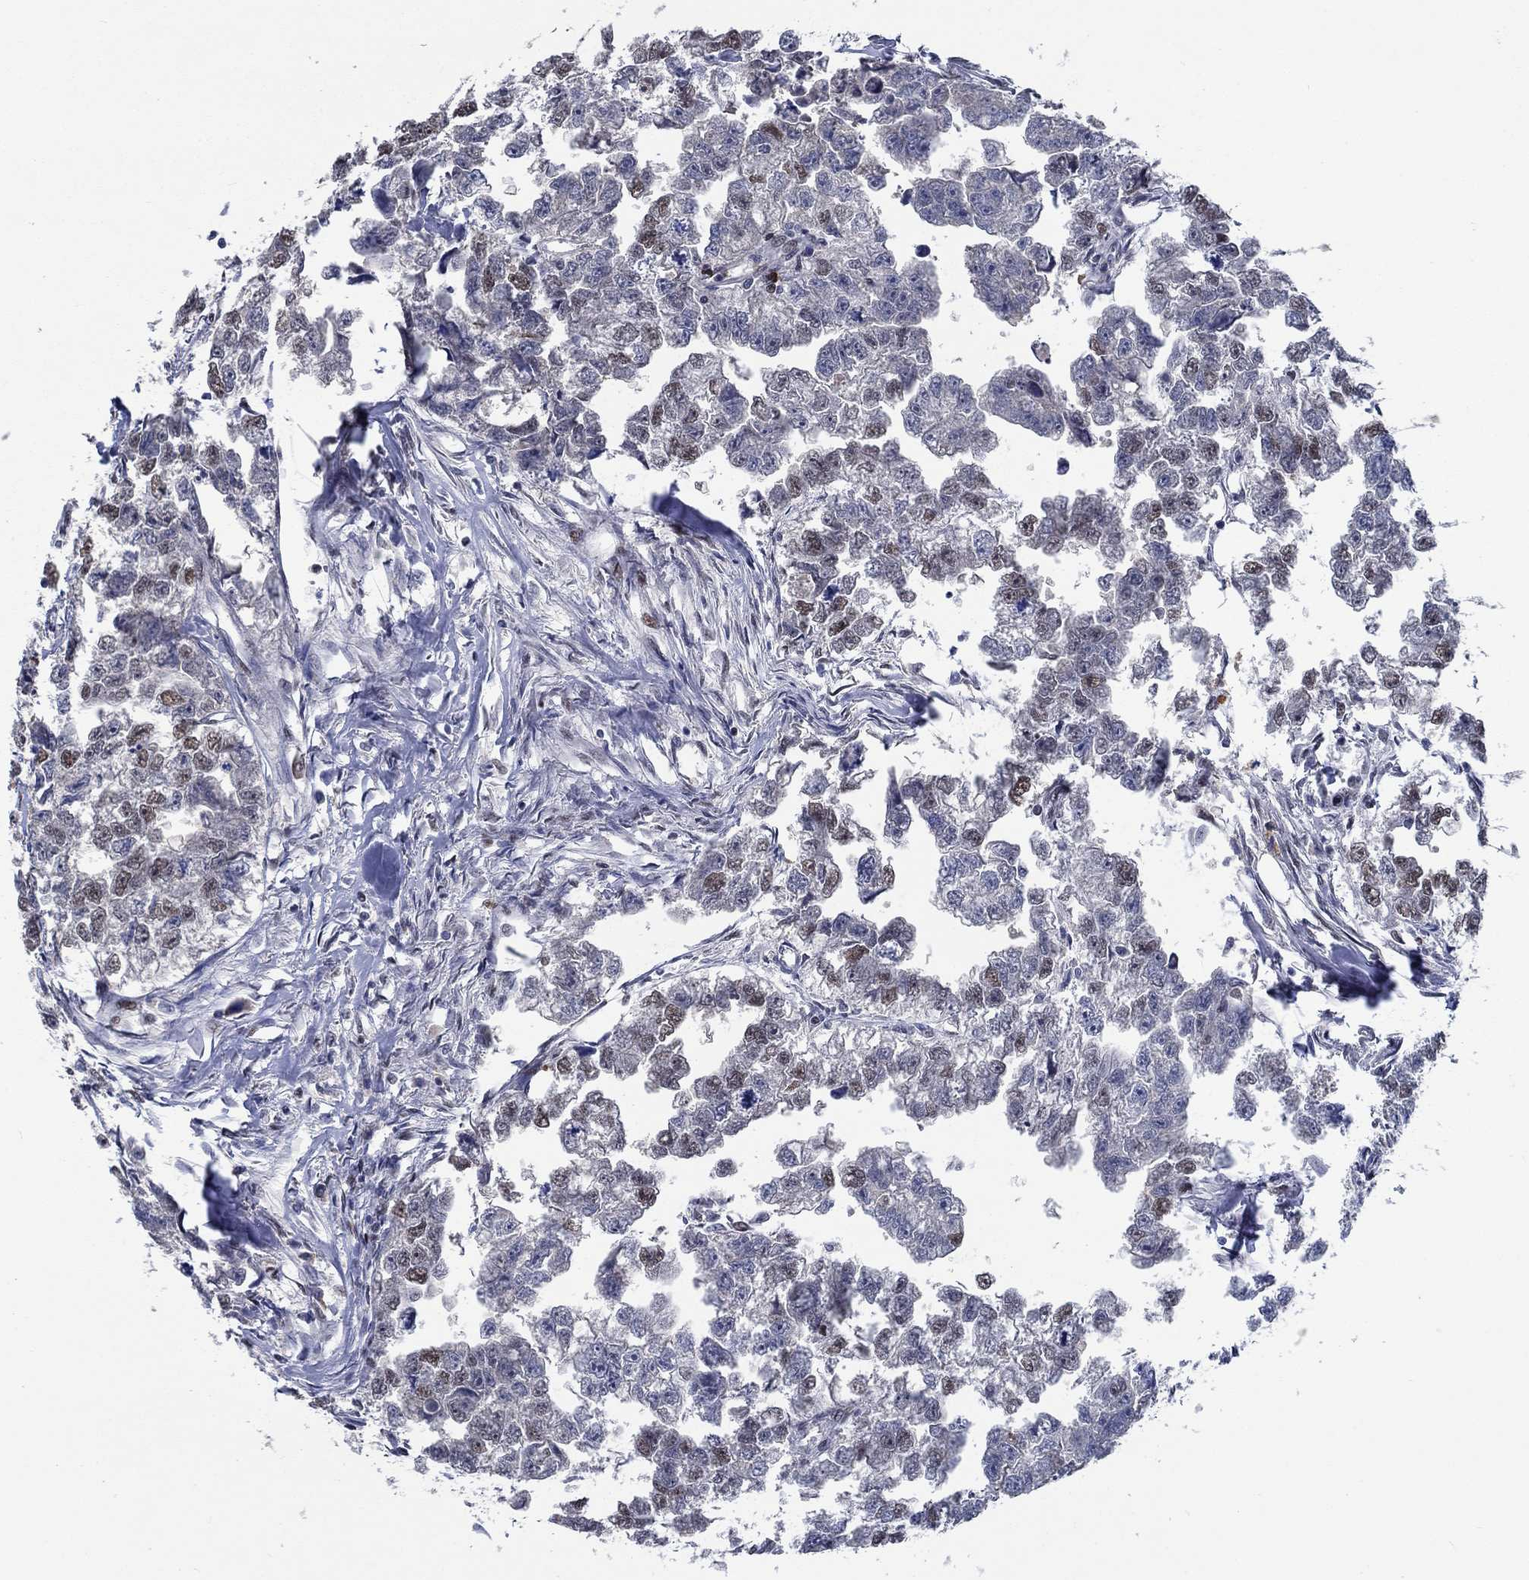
{"staining": {"intensity": "weak", "quantity": "25%-75%", "location": "nuclear"}, "tissue": "testis cancer", "cell_type": "Tumor cells", "image_type": "cancer", "snomed": [{"axis": "morphology", "description": "Carcinoma, Embryonal, NOS"}, {"axis": "morphology", "description": "Teratoma, malignant, NOS"}, {"axis": "topography", "description": "Testis"}], "caption": "Immunohistochemistry histopathology image of neoplastic tissue: human testis embryonal carcinoma stained using immunohistochemistry demonstrates low levels of weak protein expression localized specifically in the nuclear of tumor cells, appearing as a nuclear brown color.", "gene": "HTN1", "patient": {"sex": "male", "age": 44}}